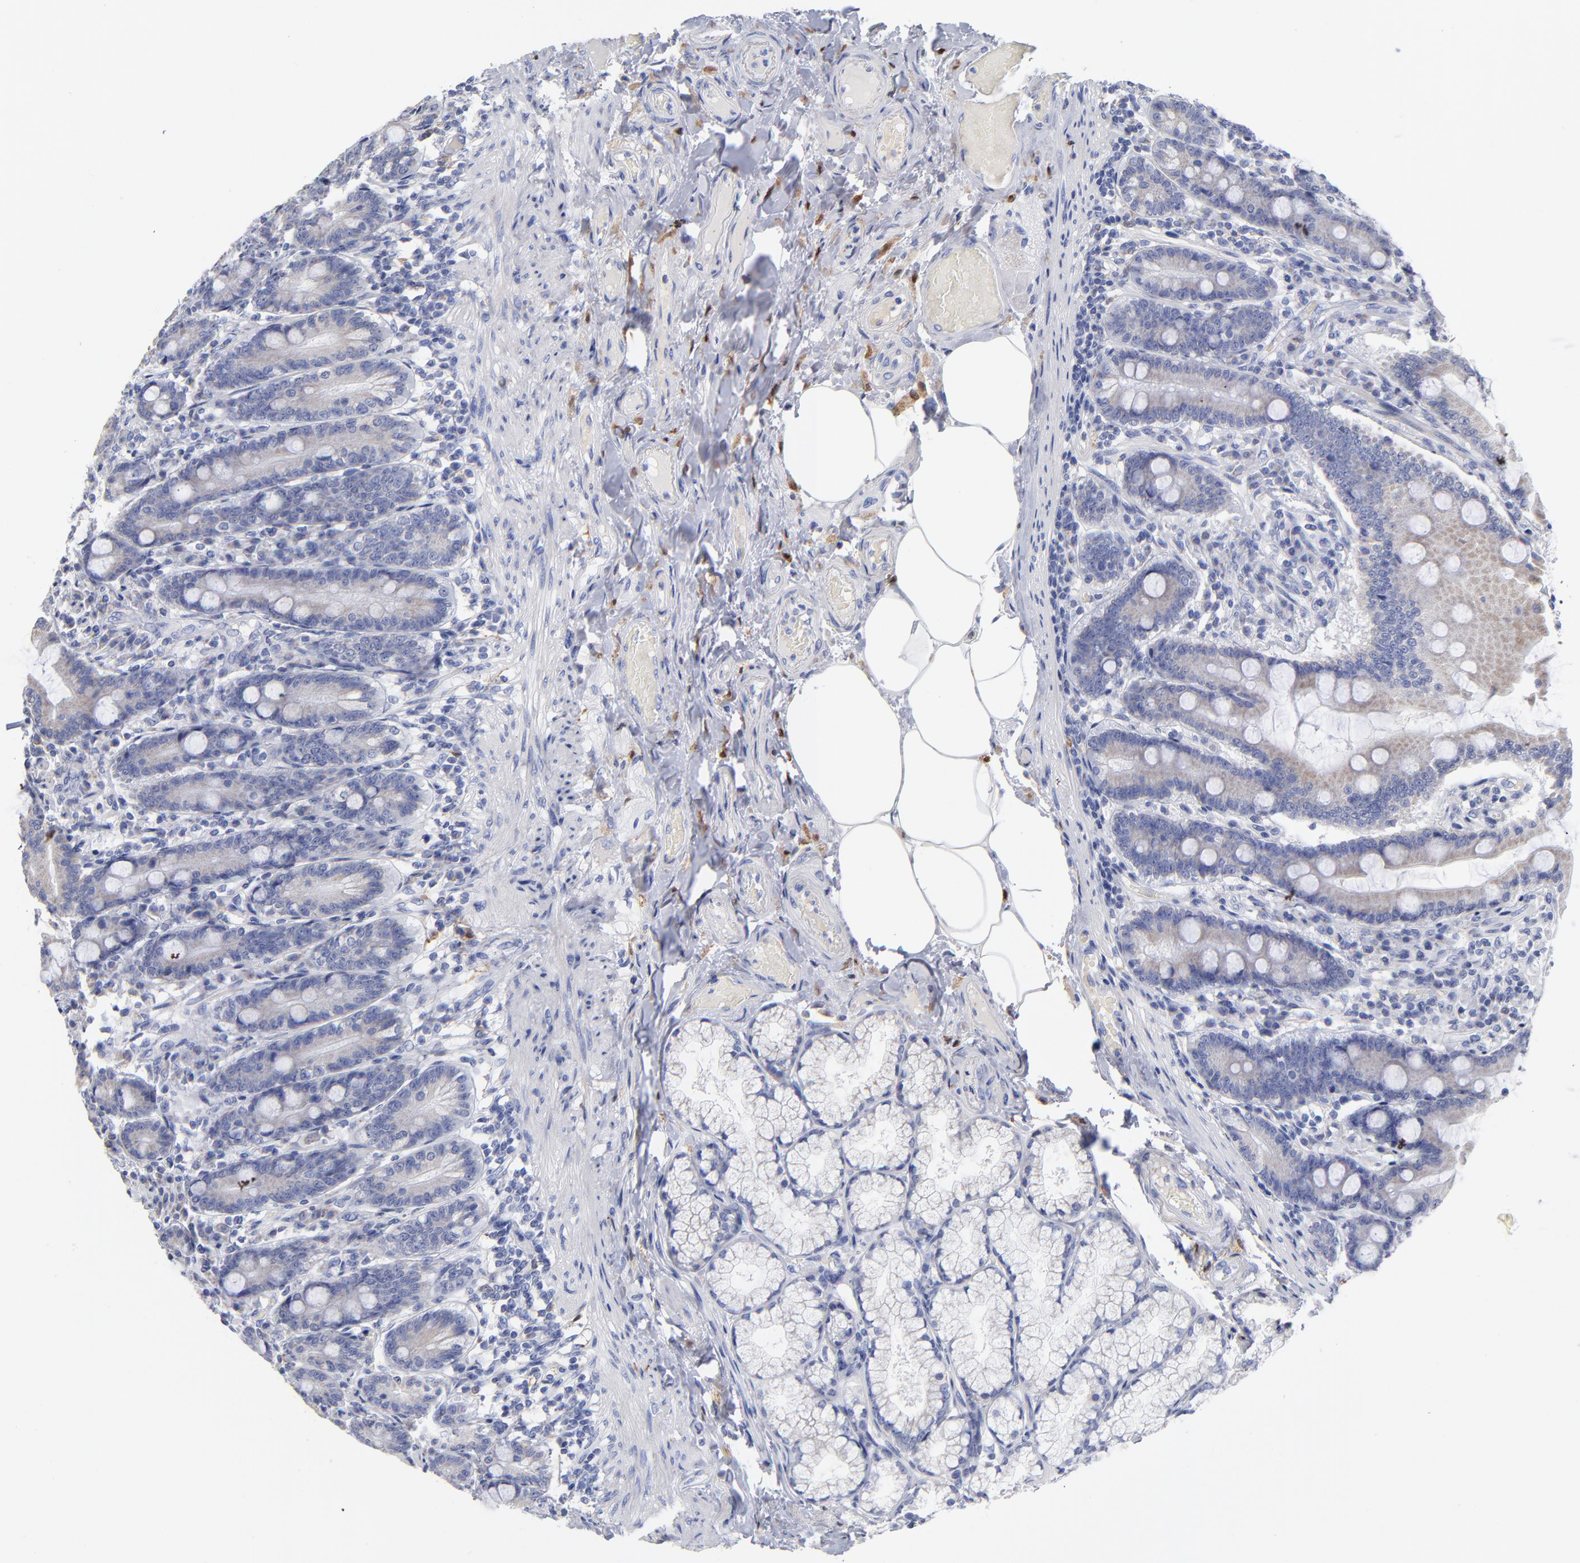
{"staining": {"intensity": "negative", "quantity": "none", "location": "none"}, "tissue": "duodenum", "cell_type": "Glandular cells", "image_type": "normal", "snomed": [{"axis": "morphology", "description": "Normal tissue, NOS"}, {"axis": "topography", "description": "Duodenum"}], "caption": "This is an immunohistochemistry (IHC) micrograph of normal duodenum. There is no expression in glandular cells.", "gene": "PTP4A1", "patient": {"sex": "female", "age": 64}}